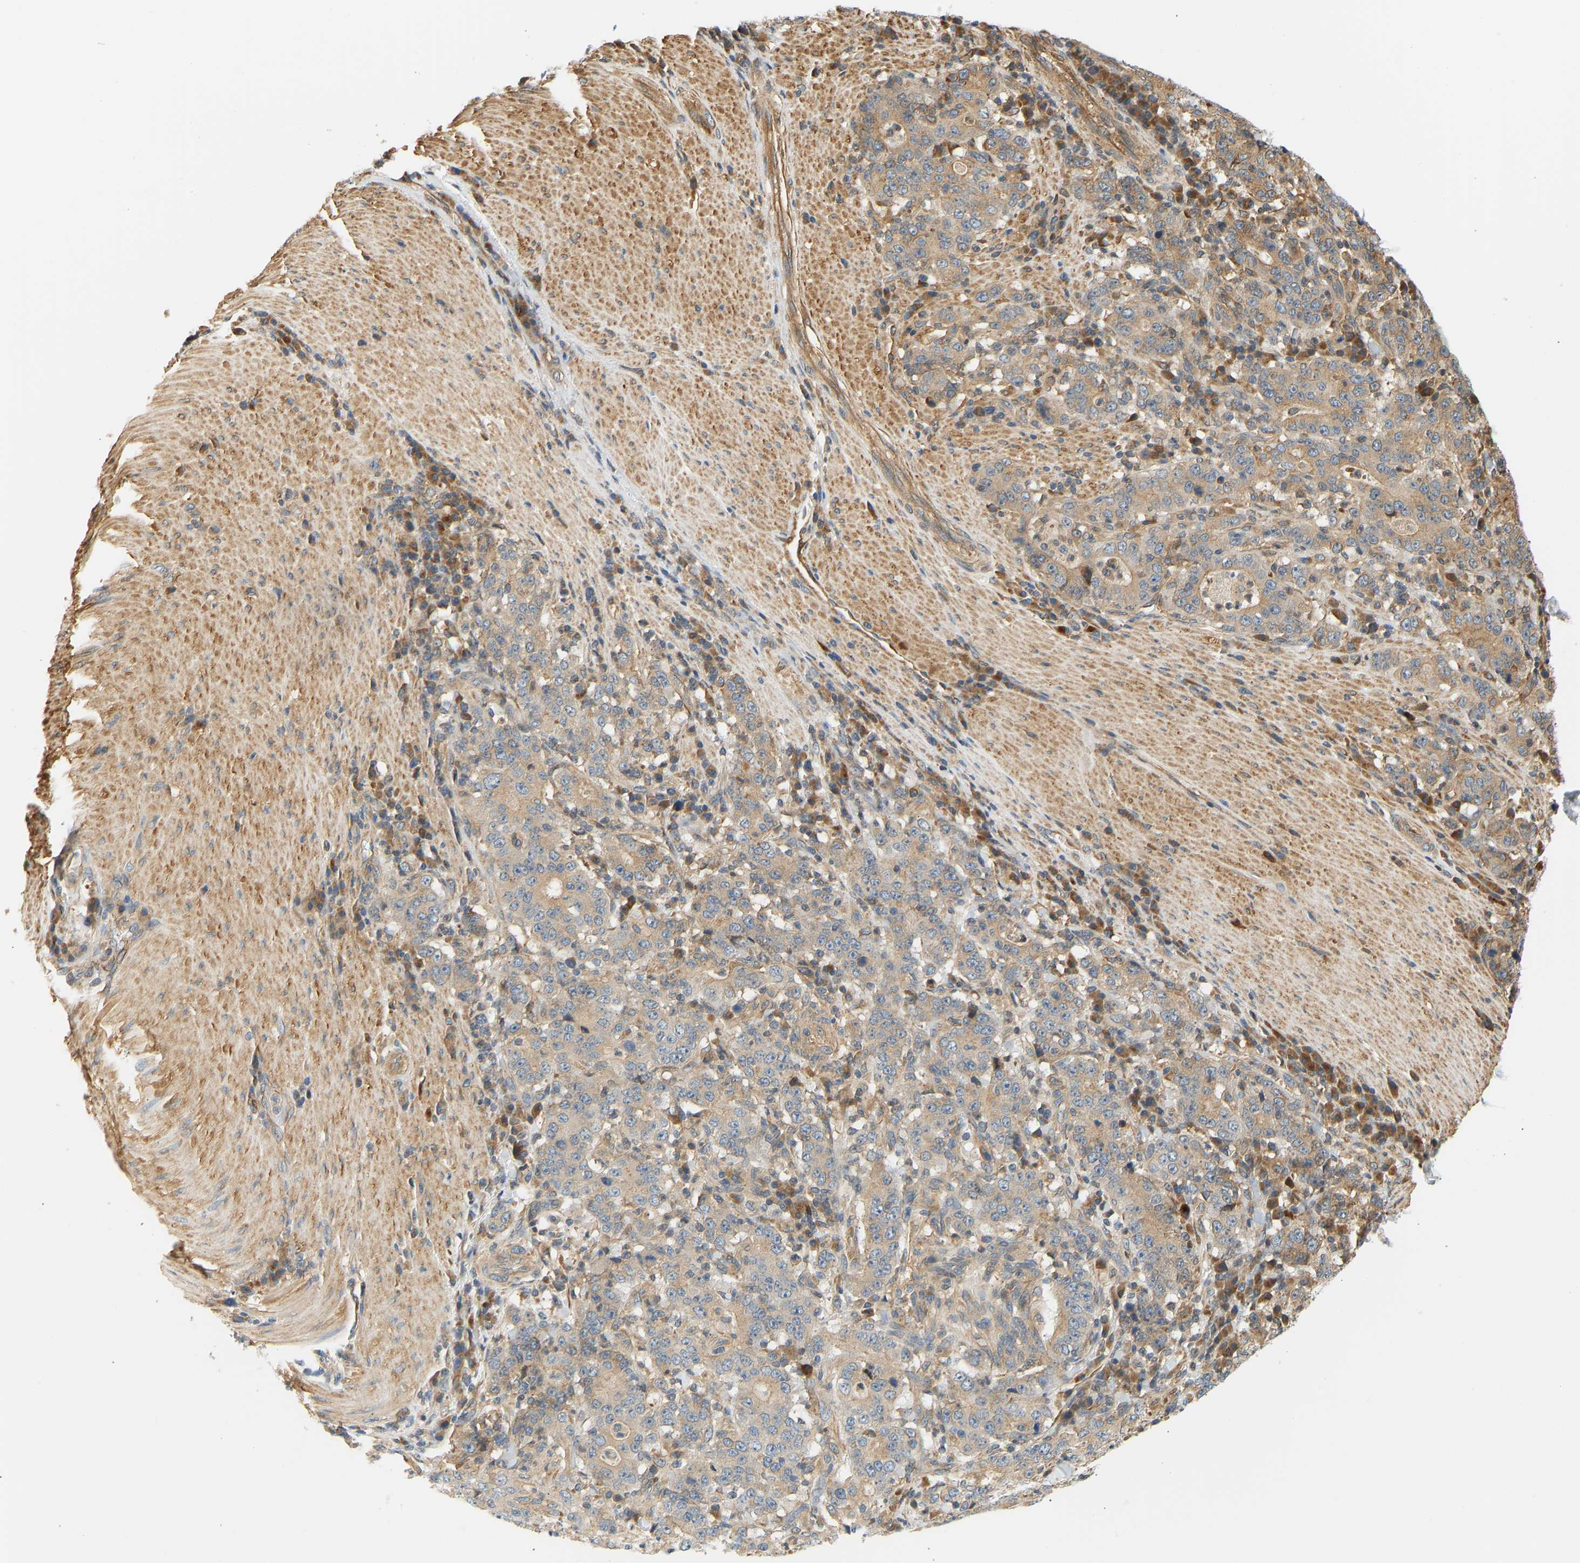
{"staining": {"intensity": "weak", "quantity": ">75%", "location": "cytoplasmic/membranous"}, "tissue": "stomach cancer", "cell_type": "Tumor cells", "image_type": "cancer", "snomed": [{"axis": "morphology", "description": "Normal tissue, NOS"}, {"axis": "morphology", "description": "Adenocarcinoma, NOS"}, {"axis": "topography", "description": "Stomach, upper"}, {"axis": "topography", "description": "Stomach"}], "caption": "Human adenocarcinoma (stomach) stained with a brown dye displays weak cytoplasmic/membranous positive expression in about >75% of tumor cells.", "gene": "CEP57", "patient": {"sex": "male", "age": 59}}